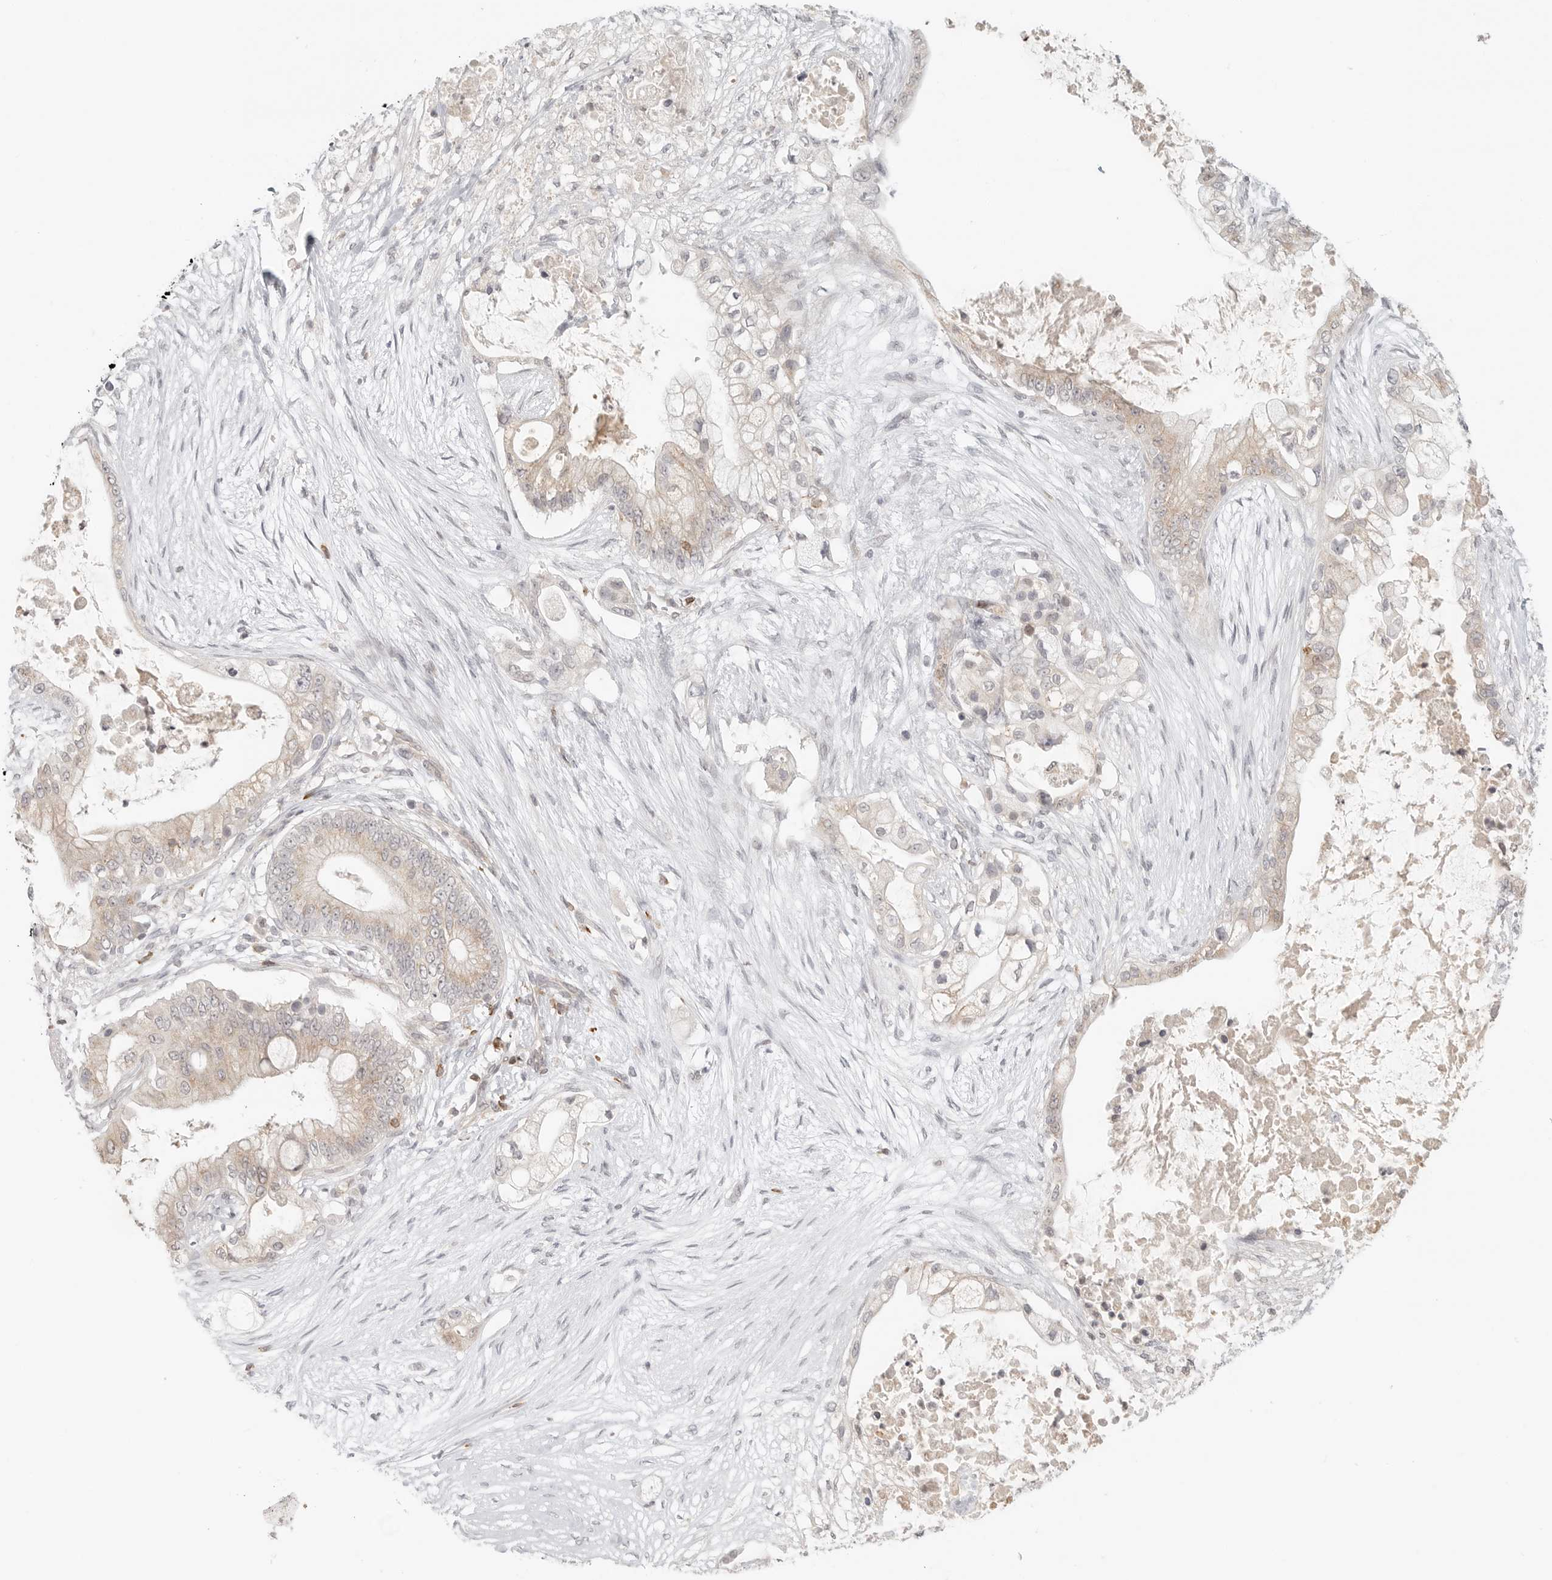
{"staining": {"intensity": "weak", "quantity": "25%-75%", "location": "cytoplasmic/membranous"}, "tissue": "pancreatic cancer", "cell_type": "Tumor cells", "image_type": "cancer", "snomed": [{"axis": "morphology", "description": "Adenocarcinoma, NOS"}, {"axis": "topography", "description": "Pancreas"}], "caption": "Immunohistochemistry (IHC) (DAB) staining of human adenocarcinoma (pancreatic) exhibits weak cytoplasmic/membranous protein positivity in about 25%-75% of tumor cells.", "gene": "SH3KBP1", "patient": {"sex": "male", "age": 53}}